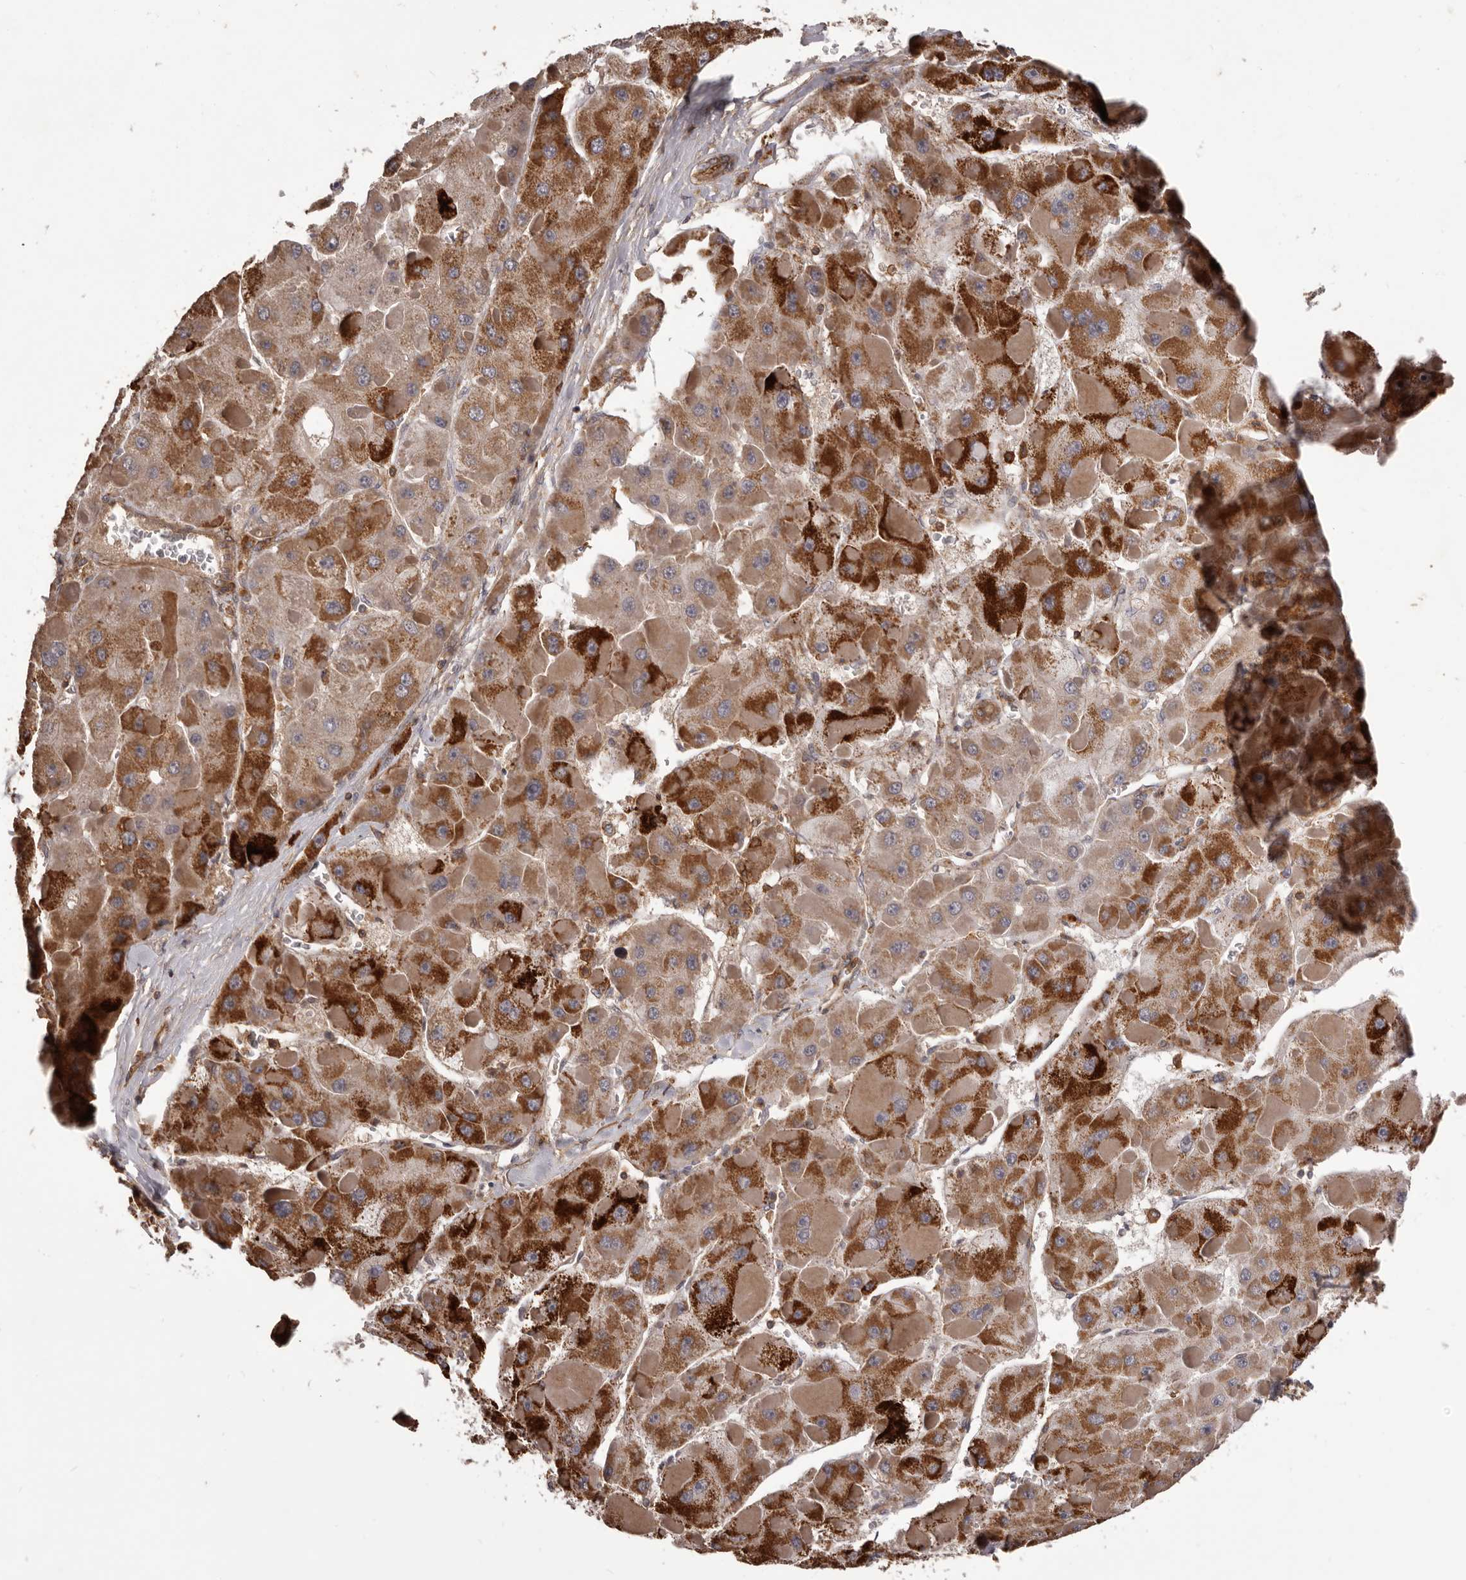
{"staining": {"intensity": "strong", "quantity": ">75%", "location": "cytoplasmic/membranous"}, "tissue": "liver cancer", "cell_type": "Tumor cells", "image_type": "cancer", "snomed": [{"axis": "morphology", "description": "Carcinoma, Hepatocellular, NOS"}, {"axis": "topography", "description": "Liver"}], "caption": "The photomicrograph displays staining of liver cancer (hepatocellular carcinoma), revealing strong cytoplasmic/membranous protein expression (brown color) within tumor cells.", "gene": "GLIPR2", "patient": {"sex": "female", "age": 73}}